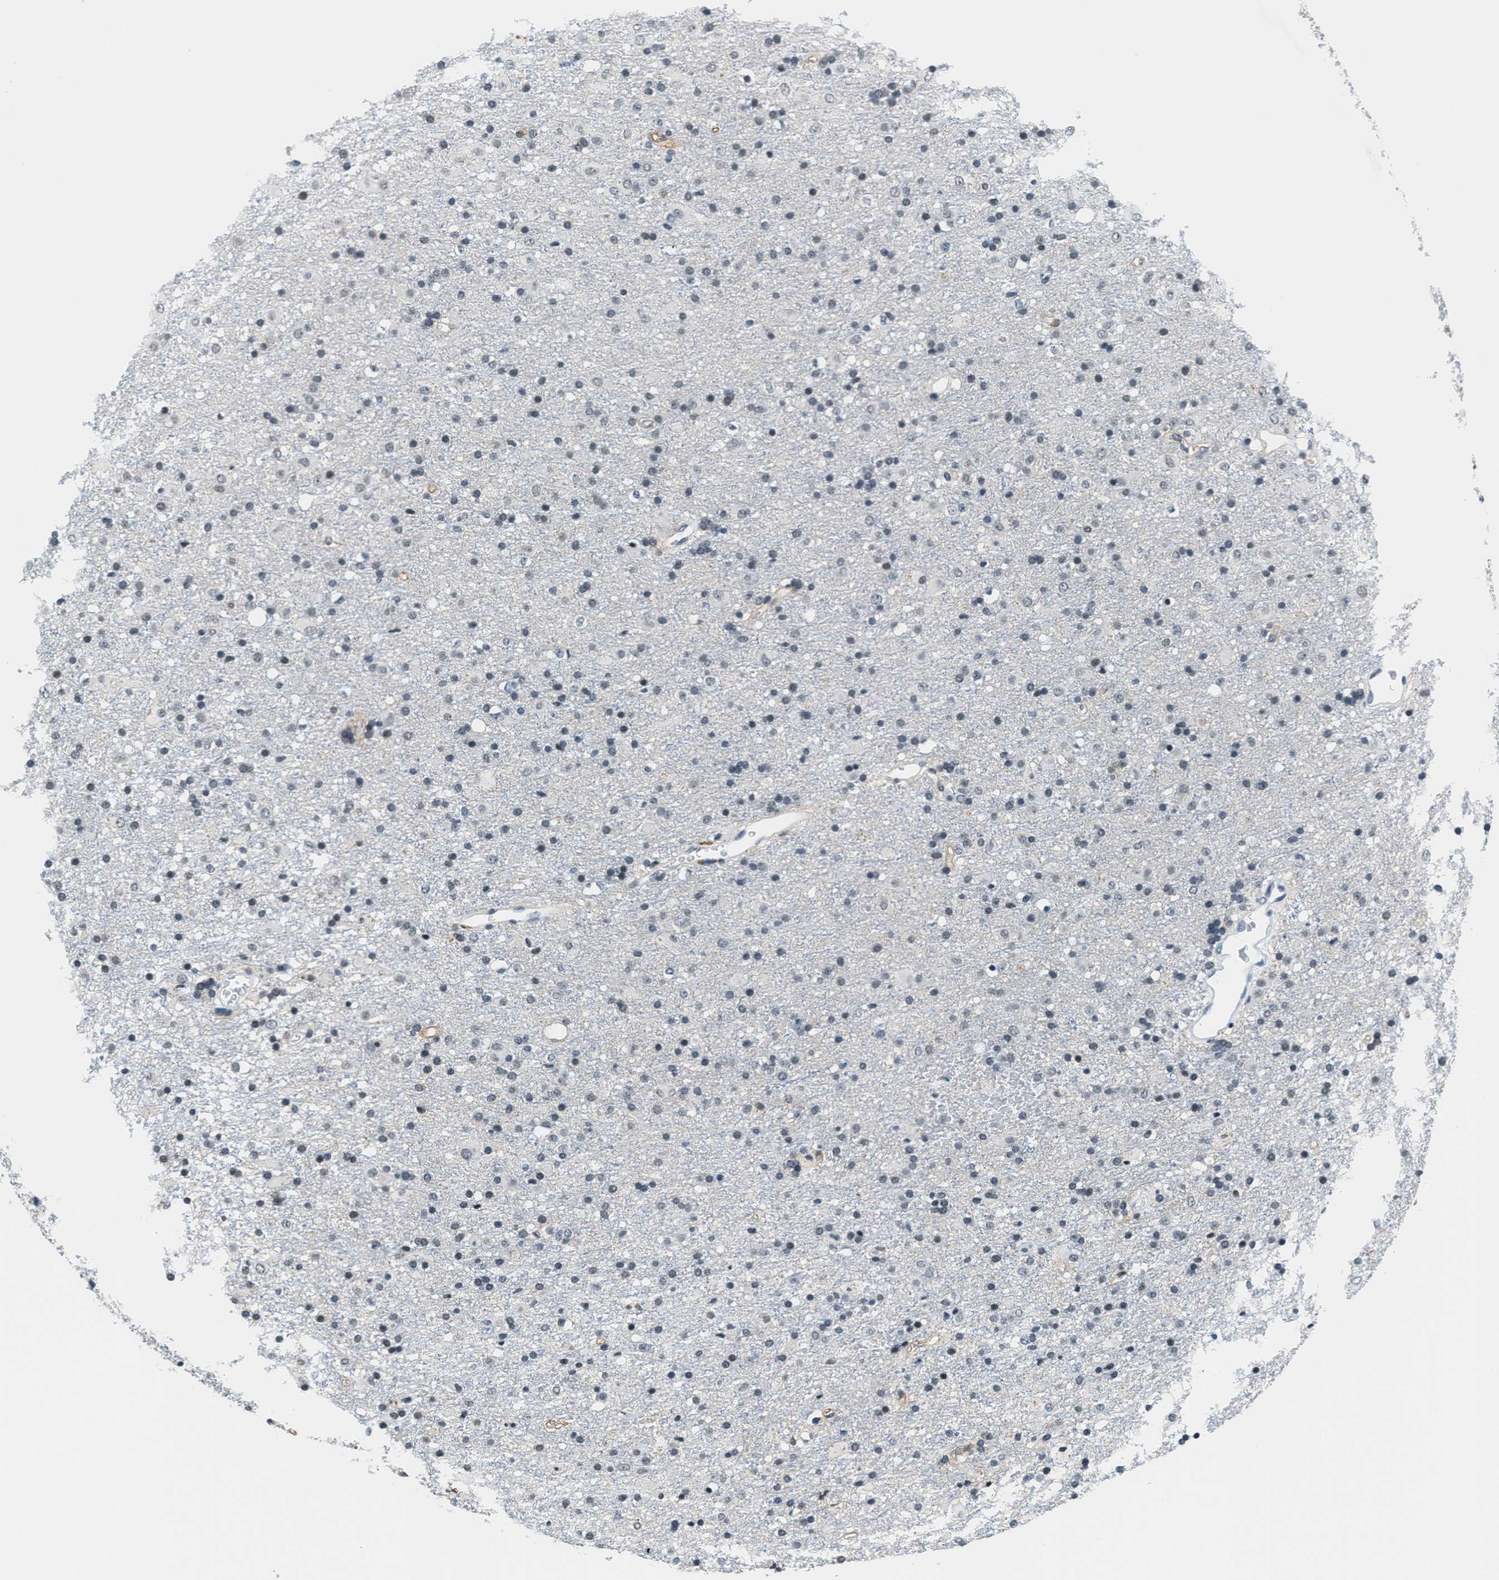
{"staining": {"intensity": "negative", "quantity": "none", "location": "none"}, "tissue": "glioma", "cell_type": "Tumor cells", "image_type": "cancer", "snomed": [{"axis": "morphology", "description": "Glioma, malignant, Low grade"}, {"axis": "topography", "description": "Brain"}], "caption": "IHC micrograph of malignant glioma (low-grade) stained for a protein (brown), which demonstrates no staining in tumor cells. (DAB immunohistochemistry, high magnification).", "gene": "CA4", "patient": {"sex": "male", "age": 65}}